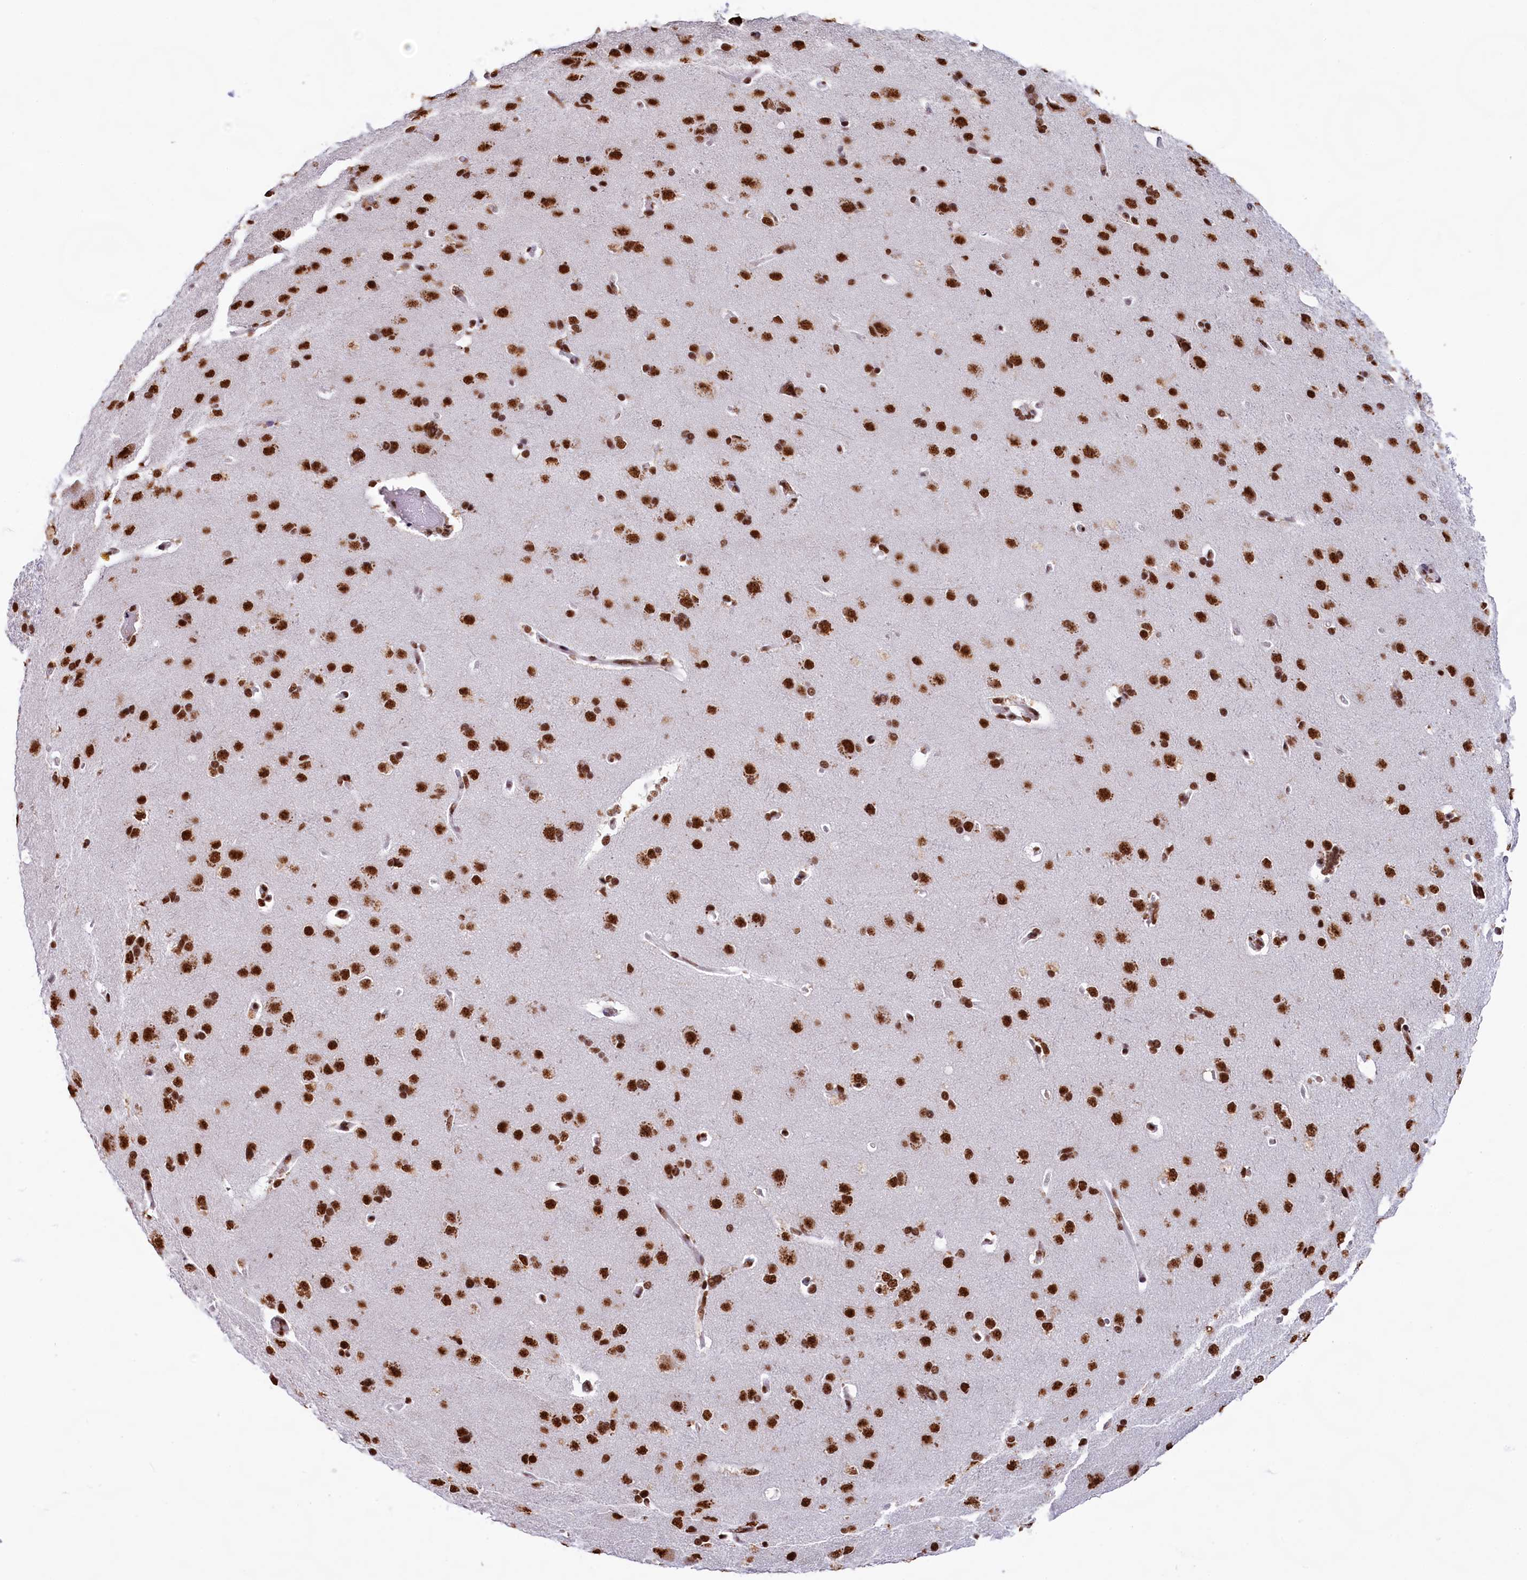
{"staining": {"intensity": "moderate", "quantity": "25%-75%", "location": "cytoplasmic/membranous"}, "tissue": "cerebral cortex", "cell_type": "Endothelial cells", "image_type": "normal", "snomed": [{"axis": "morphology", "description": "Normal tissue, NOS"}, {"axis": "topography", "description": "Cerebral cortex"}], "caption": "A micrograph of human cerebral cortex stained for a protein shows moderate cytoplasmic/membranous brown staining in endothelial cells. (IHC, brightfield microscopy, high magnification).", "gene": "SNRPD2", "patient": {"sex": "male", "age": 62}}